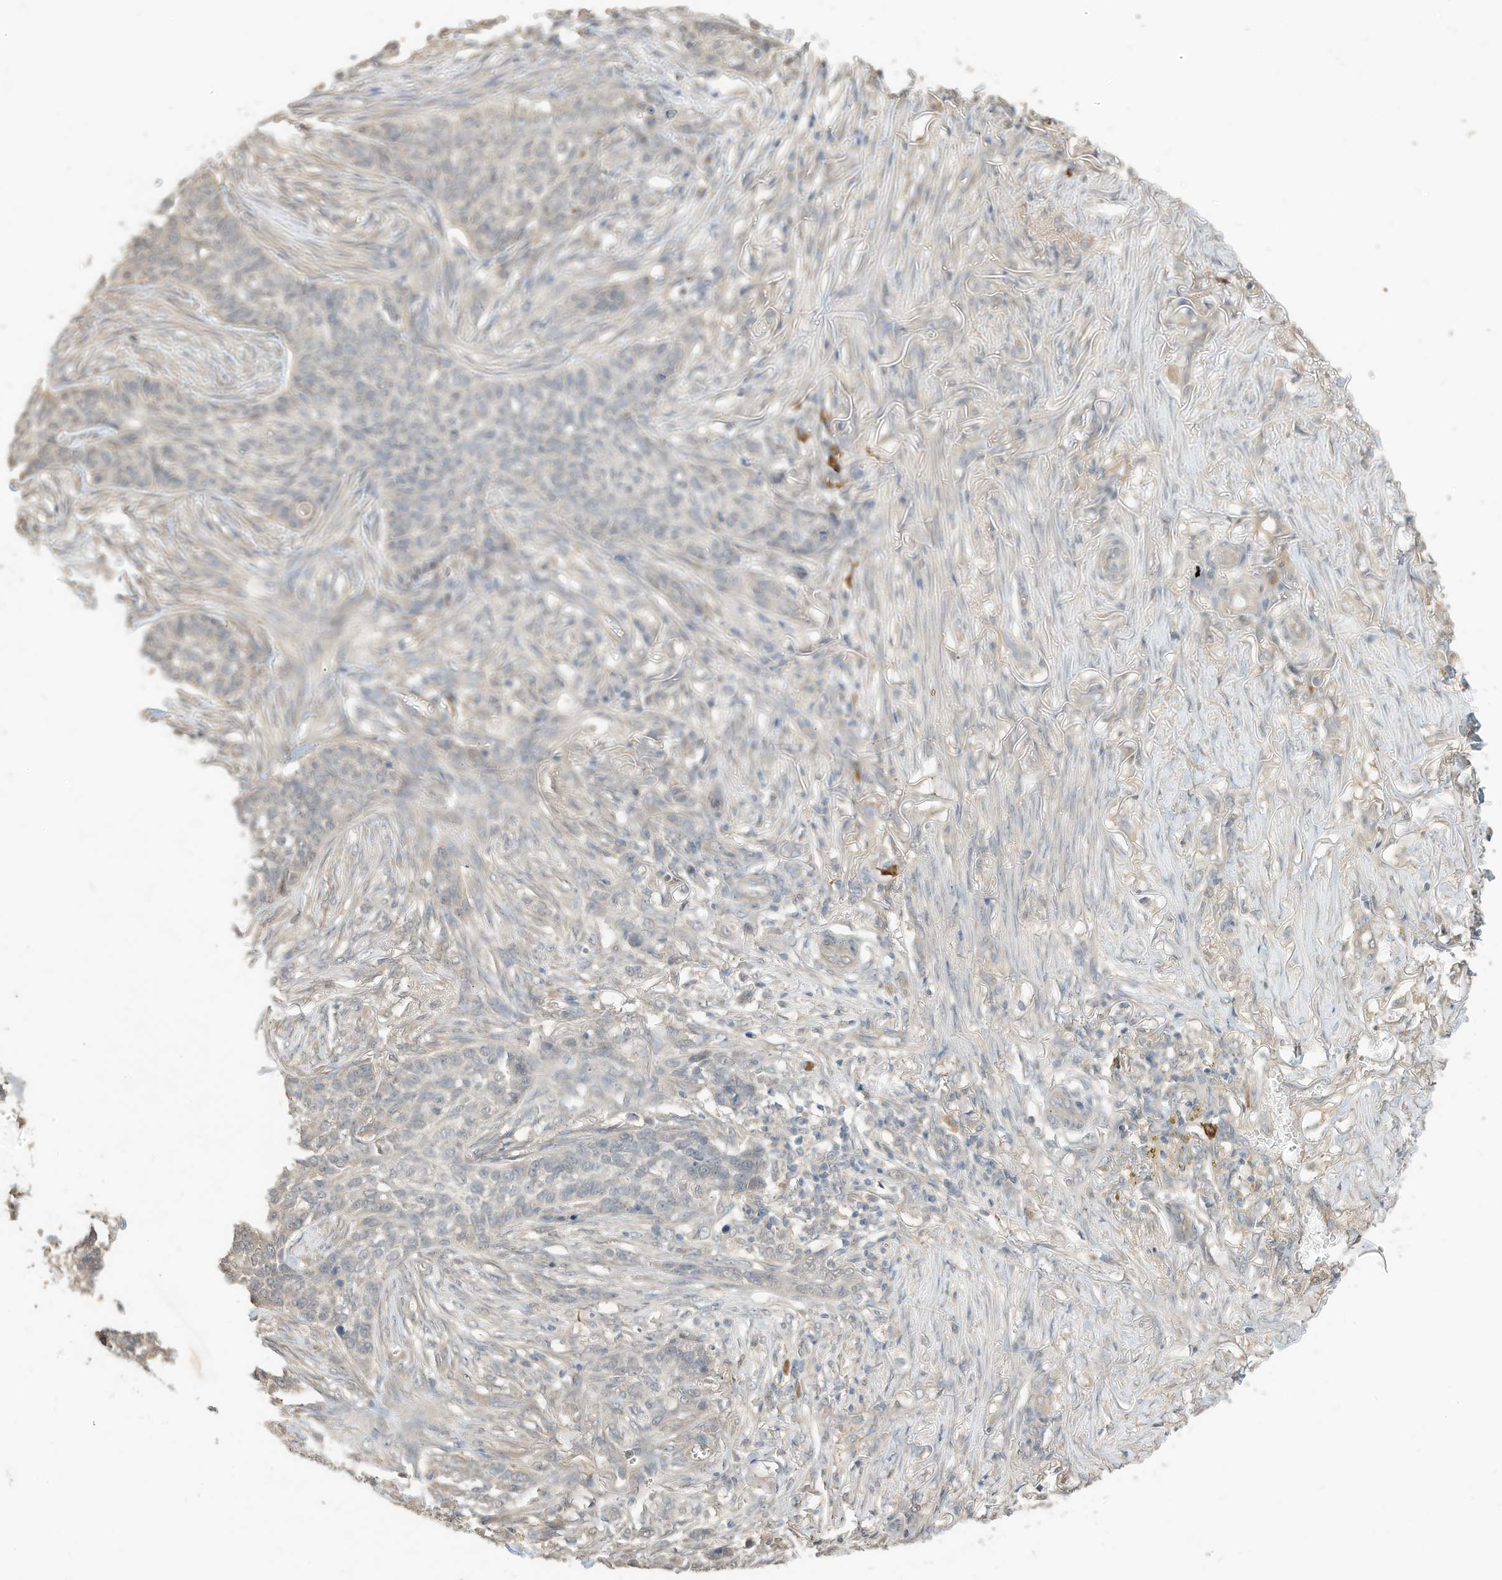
{"staining": {"intensity": "negative", "quantity": "none", "location": "none"}, "tissue": "skin cancer", "cell_type": "Tumor cells", "image_type": "cancer", "snomed": [{"axis": "morphology", "description": "Basal cell carcinoma"}, {"axis": "topography", "description": "Skin"}], "caption": "The immunohistochemistry (IHC) micrograph has no significant expression in tumor cells of basal cell carcinoma (skin) tissue.", "gene": "OFD1", "patient": {"sex": "male", "age": 85}}